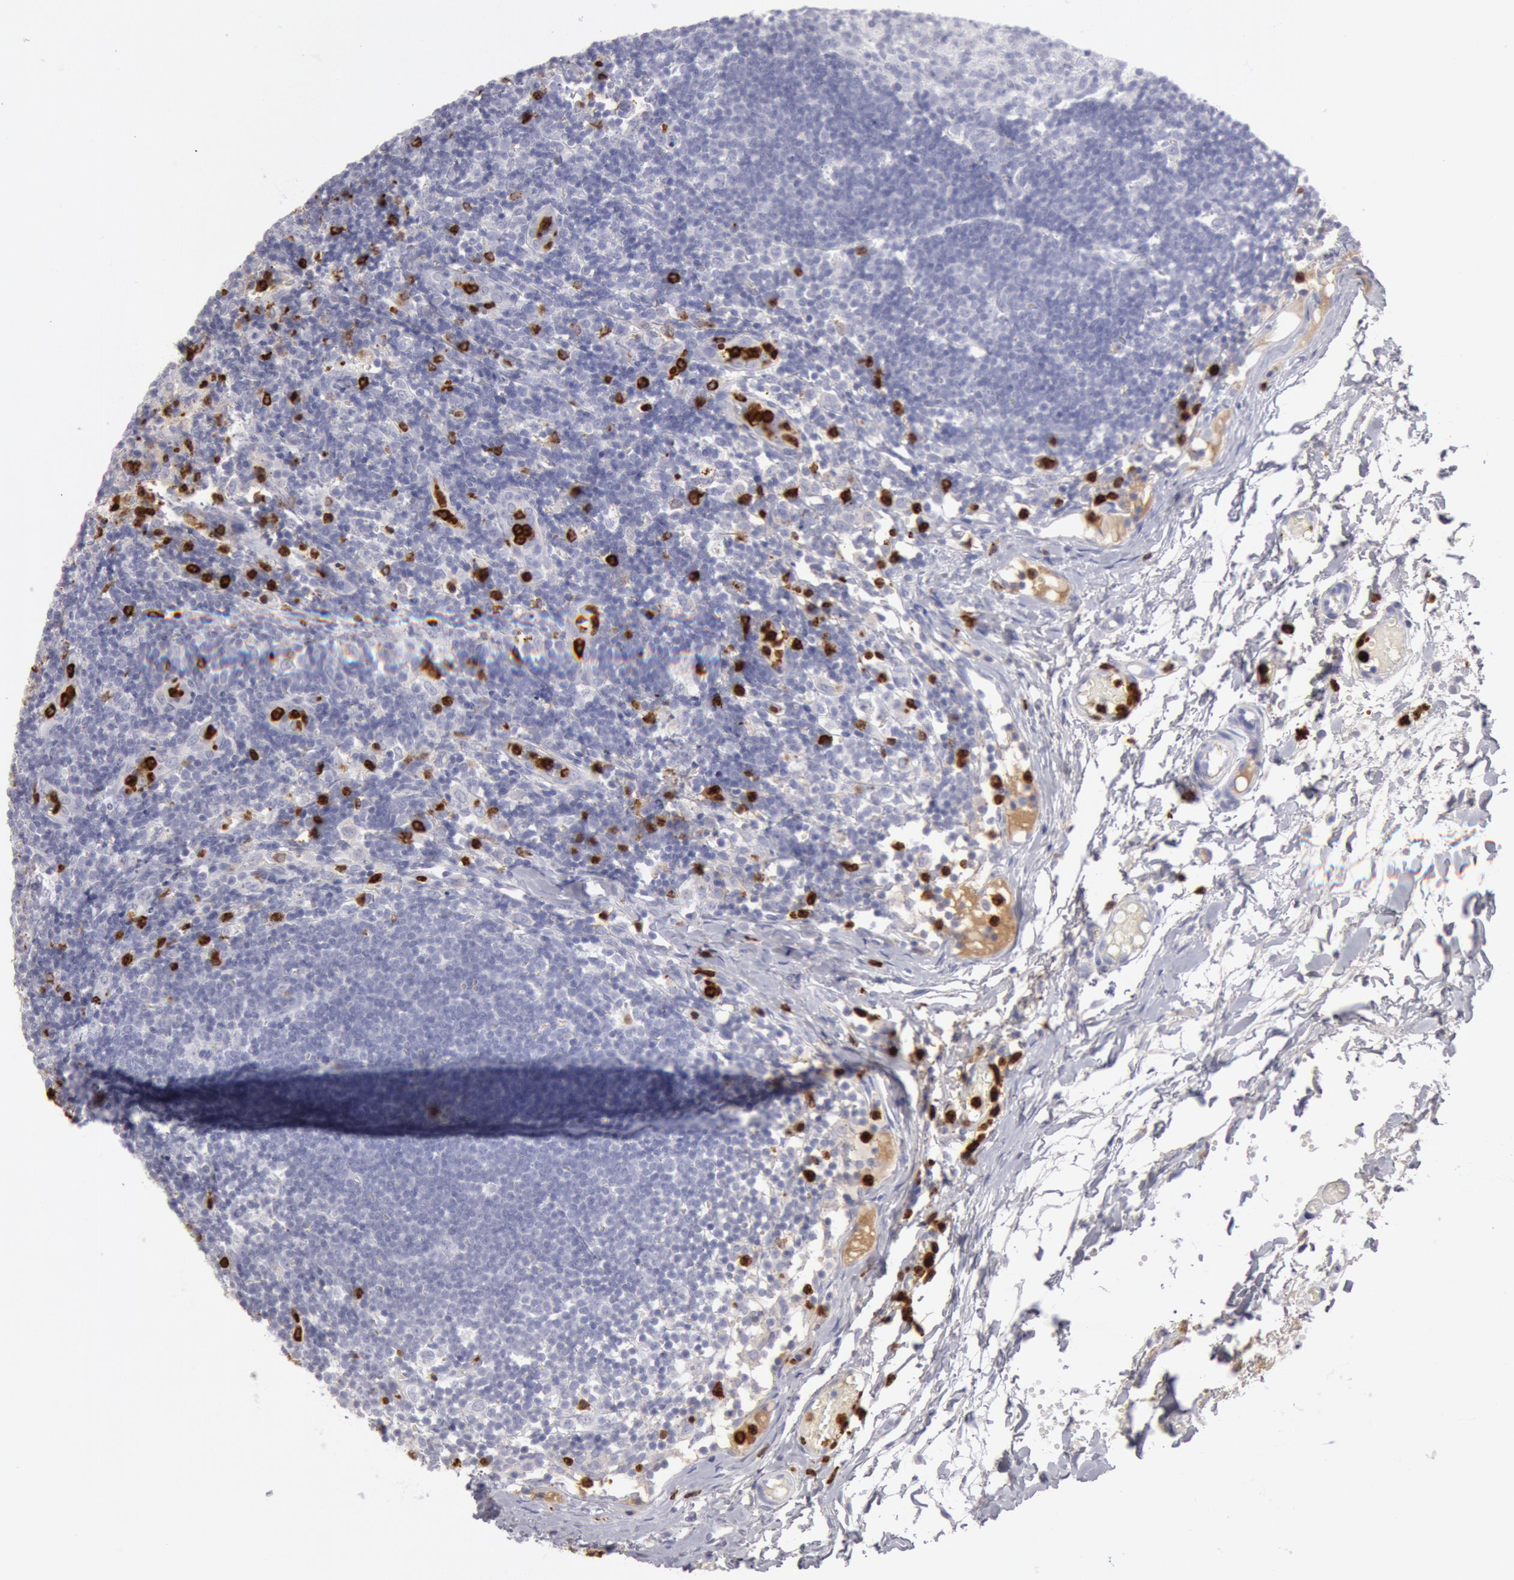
{"staining": {"intensity": "negative", "quantity": "none", "location": "none"}, "tissue": "lymph node", "cell_type": "Germinal center cells", "image_type": "normal", "snomed": [{"axis": "morphology", "description": "Normal tissue, NOS"}, {"axis": "morphology", "description": "Inflammation, NOS"}, {"axis": "topography", "description": "Lymph node"}, {"axis": "topography", "description": "Salivary gland"}], "caption": "The image demonstrates no staining of germinal center cells in normal lymph node. Brightfield microscopy of immunohistochemistry stained with DAB (3,3'-diaminobenzidine) (brown) and hematoxylin (blue), captured at high magnification.", "gene": "FCN1", "patient": {"sex": "male", "age": 3}}